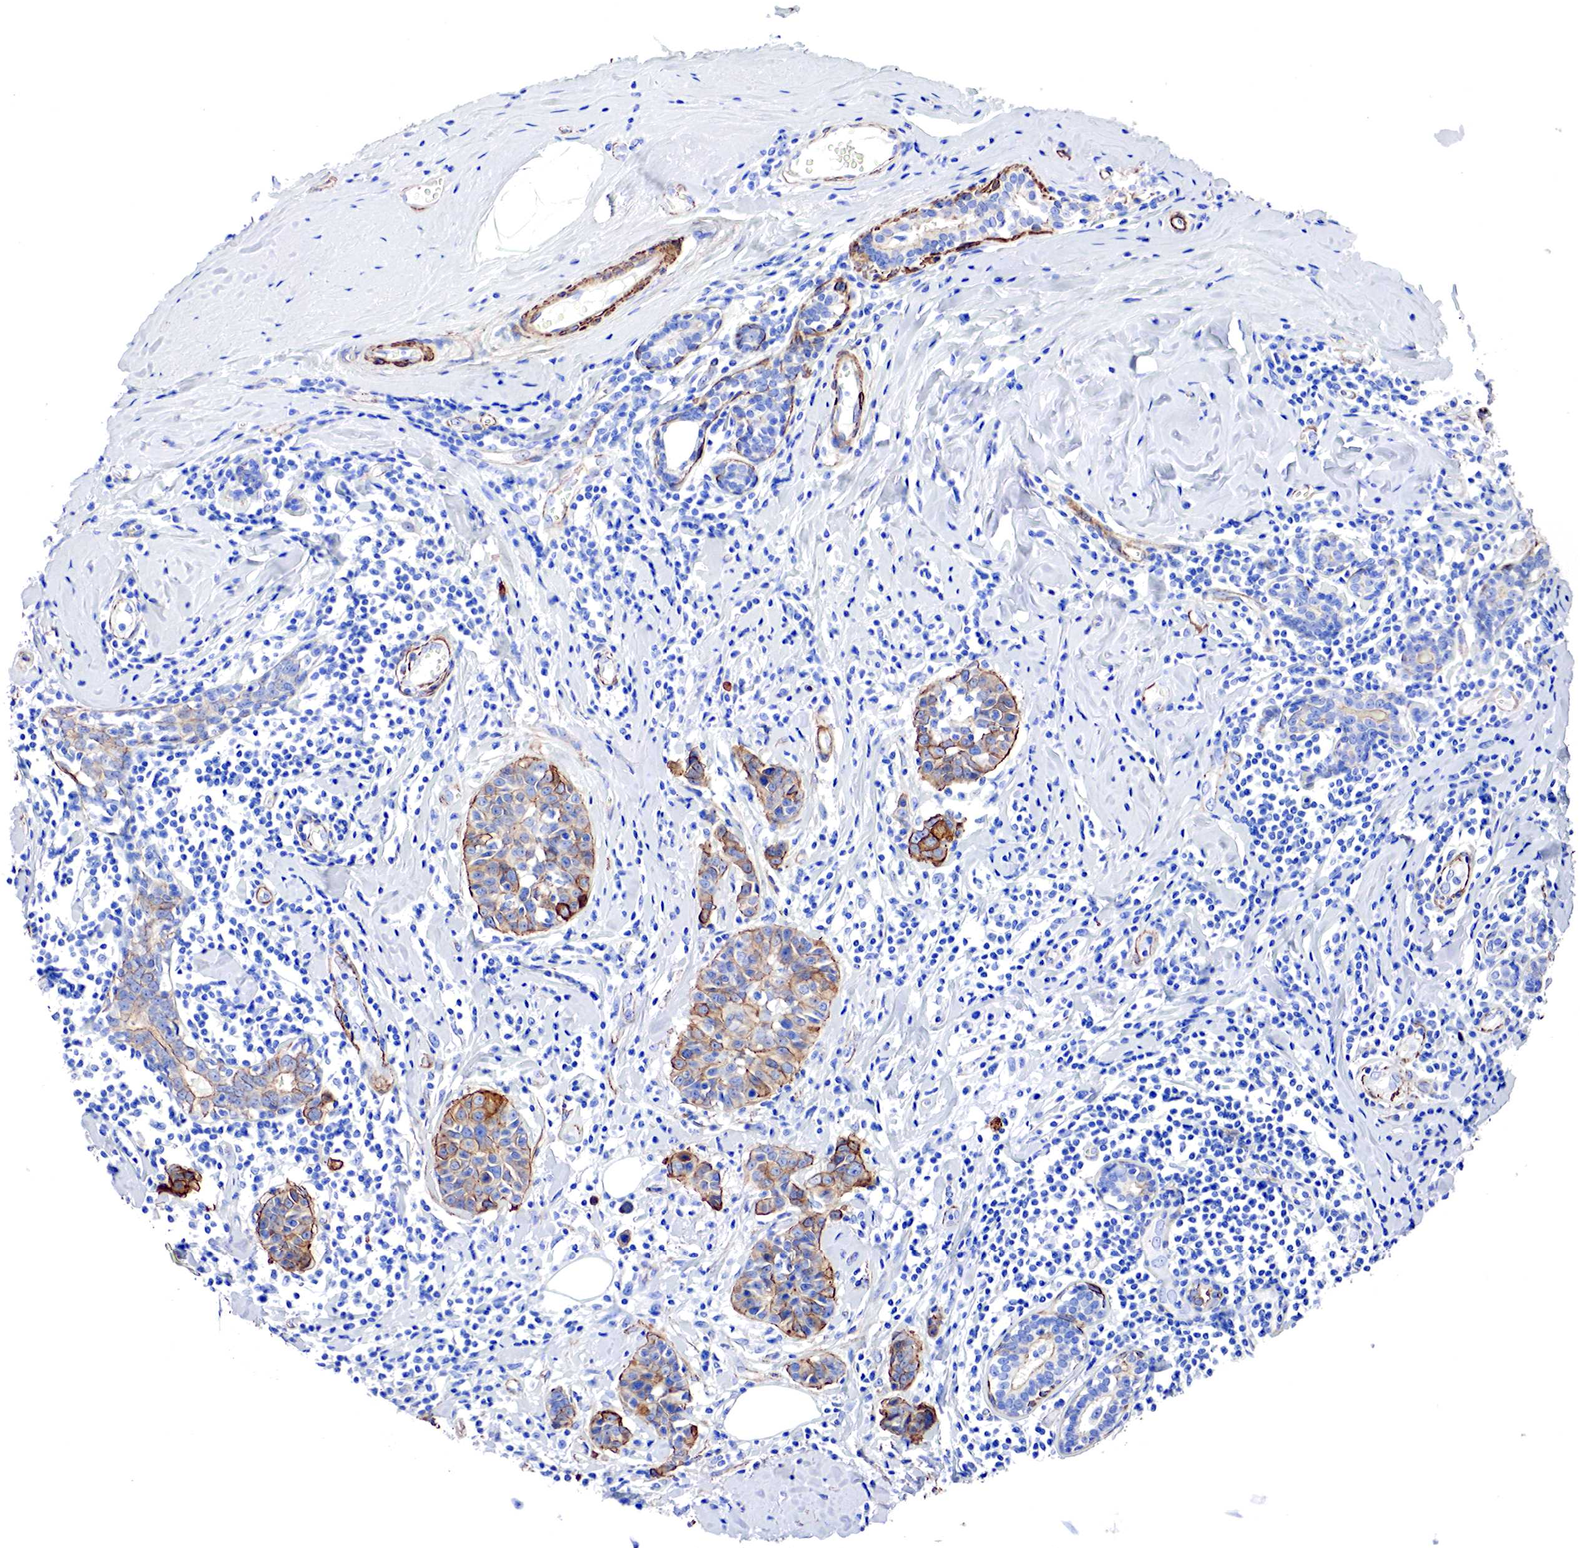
{"staining": {"intensity": "moderate", "quantity": "25%-75%", "location": "cytoplasmic/membranous"}, "tissue": "breast cancer", "cell_type": "Tumor cells", "image_type": "cancer", "snomed": [{"axis": "morphology", "description": "Duct carcinoma"}, {"axis": "topography", "description": "Breast"}], "caption": "The histopathology image reveals staining of invasive ductal carcinoma (breast), revealing moderate cytoplasmic/membranous protein staining (brown color) within tumor cells.", "gene": "TPM1", "patient": {"sex": "female", "age": 55}}